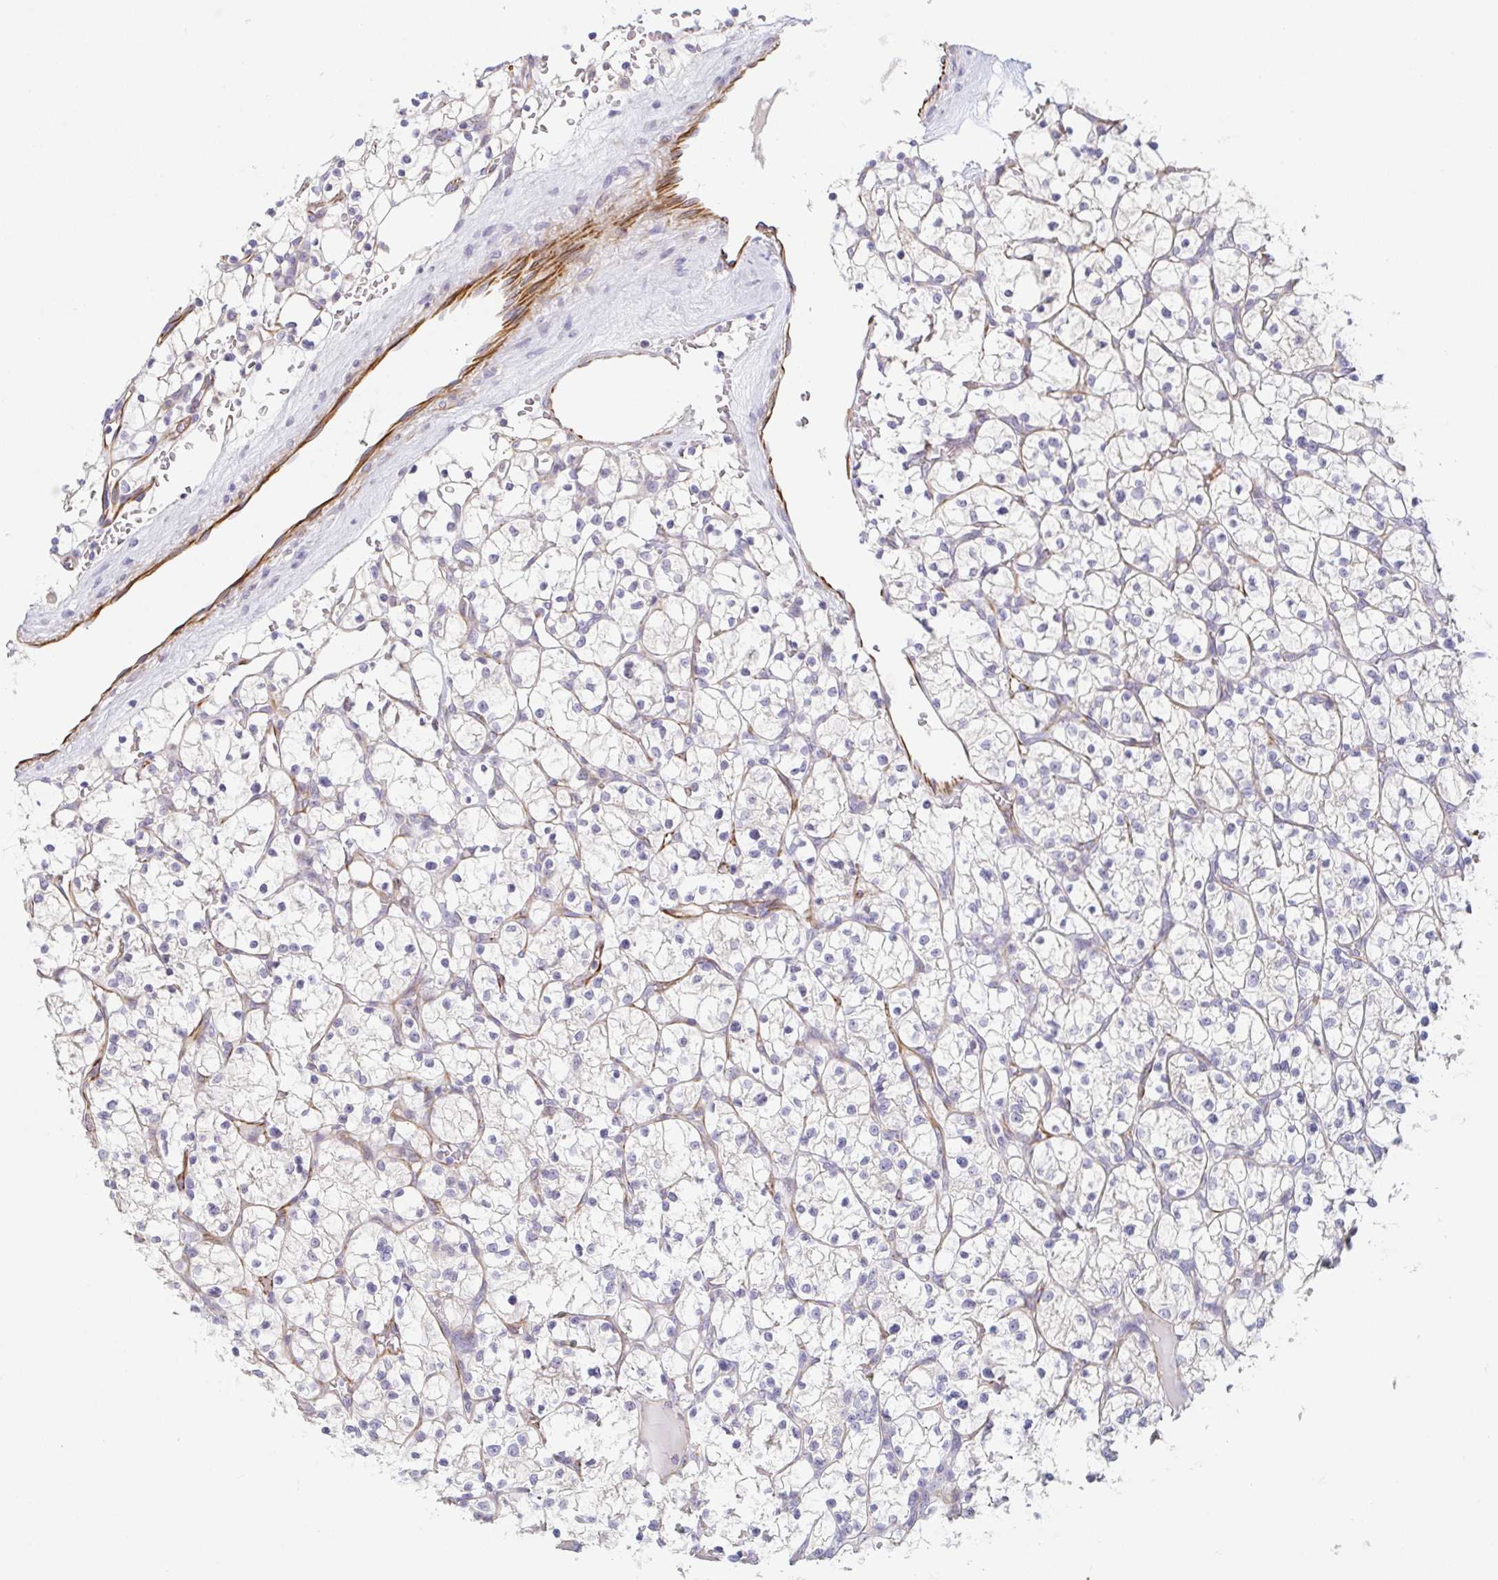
{"staining": {"intensity": "negative", "quantity": "none", "location": "none"}, "tissue": "renal cancer", "cell_type": "Tumor cells", "image_type": "cancer", "snomed": [{"axis": "morphology", "description": "Adenocarcinoma, NOS"}, {"axis": "topography", "description": "Kidney"}], "caption": "An immunohistochemistry (IHC) photomicrograph of renal adenocarcinoma is shown. There is no staining in tumor cells of renal adenocarcinoma. The staining was performed using DAB (3,3'-diaminobenzidine) to visualize the protein expression in brown, while the nuclei were stained in blue with hematoxylin (Magnification: 20x).", "gene": "COL17A1", "patient": {"sex": "female", "age": 64}}